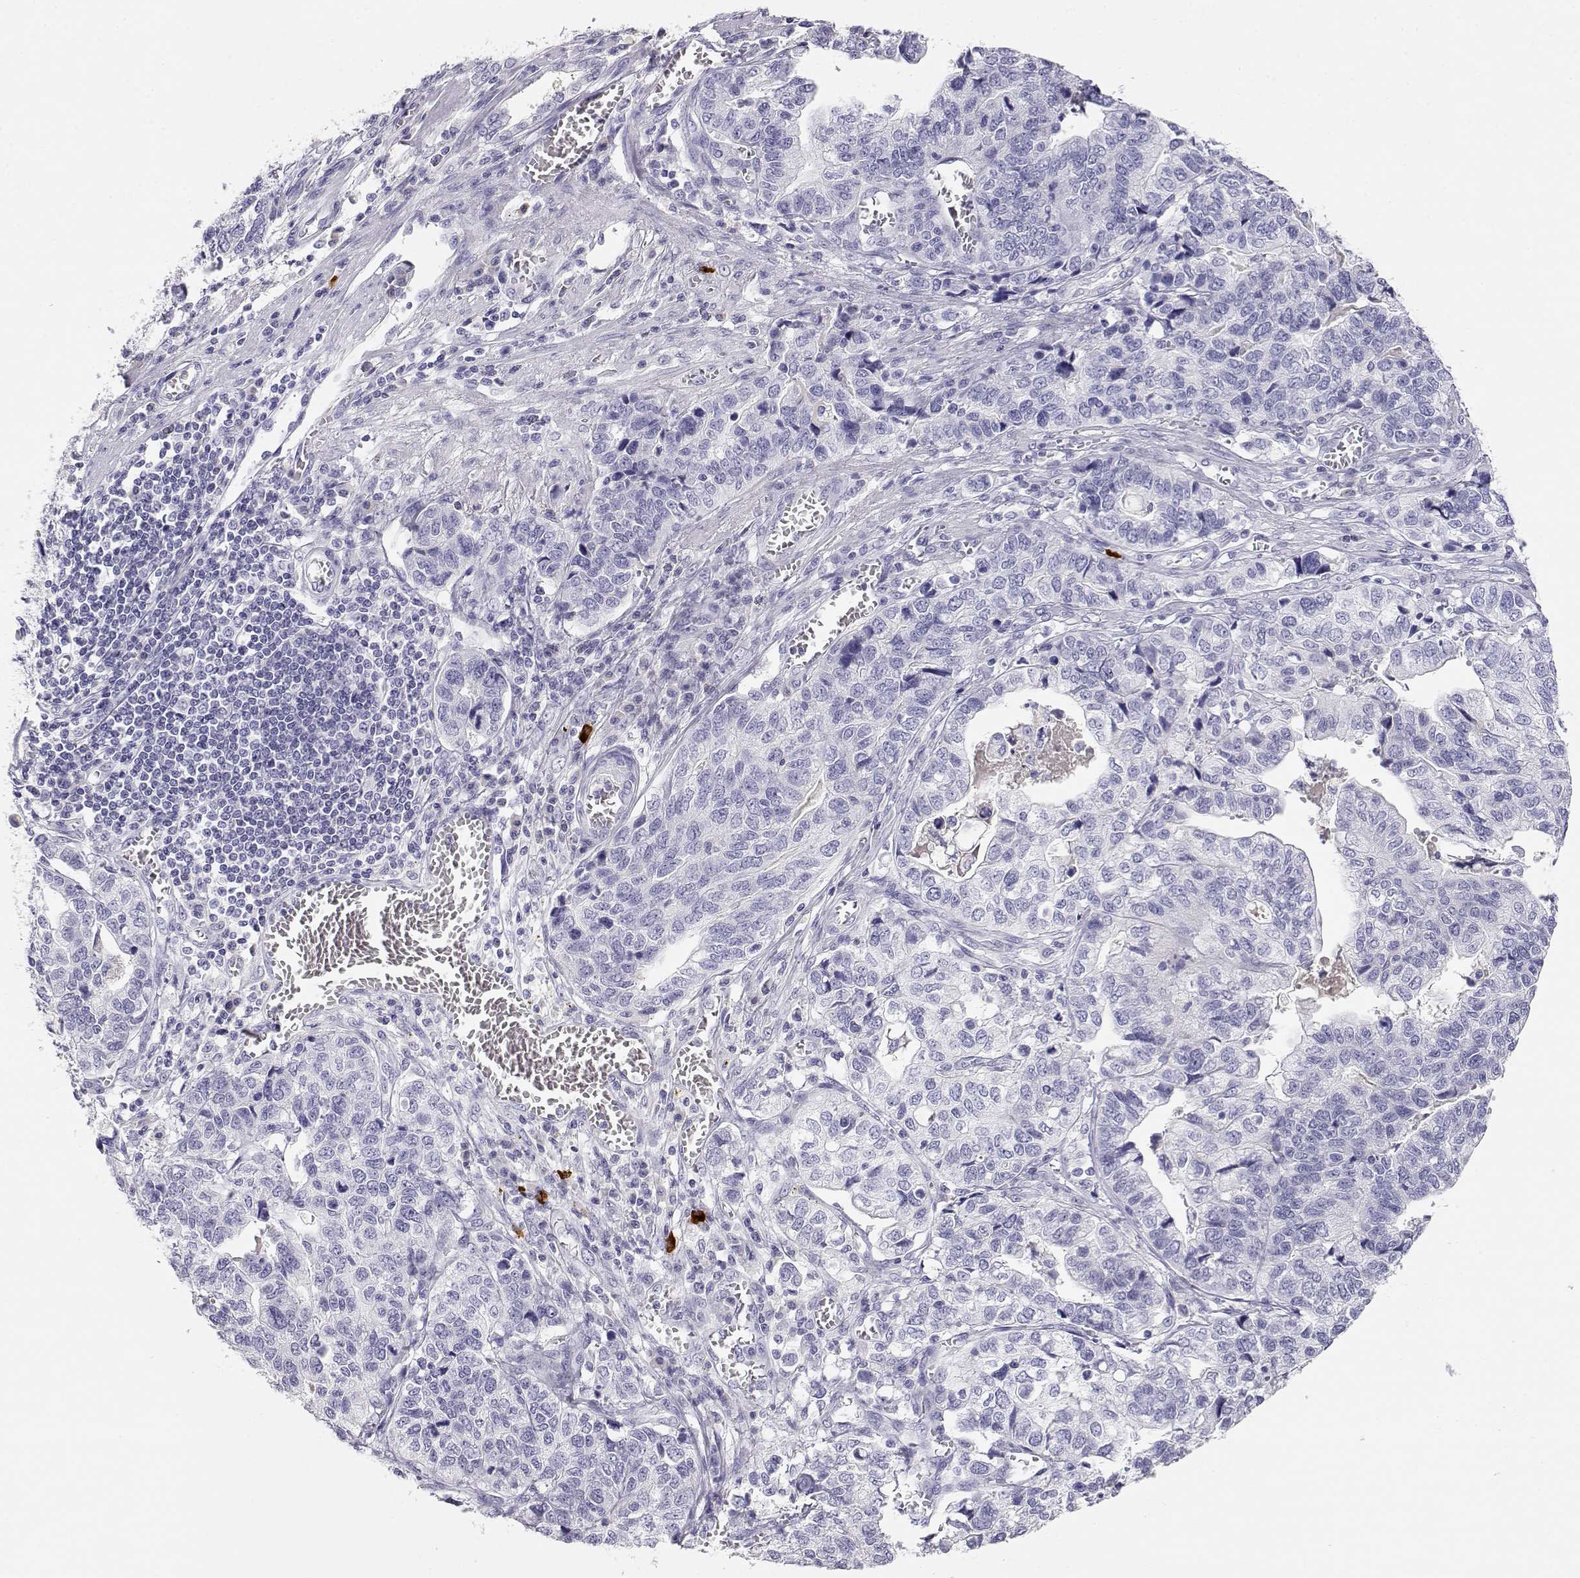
{"staining": {"intensity": "negative", "quantity": "none", "location": "none"}, "tissue": "stomach cancer", "cell_type": "Tumor cells", "image_type": "cancer", "snomed": [{"axis": "morphology", "description": "Adenocarcinoma, NOS"}, {"axis": "topography", "description": "Stomach, upper"}], "caption": "There is no significant staining in tumor cells of stomach cancer. Brightfield microscopy of IHC stained with DAB (3,3'-diaminobenzidine) (brown) and hematoxylin (blue), captured at high magnification.", "gene": "GPR174", "patient": {"sex": "female", "age": 67}}